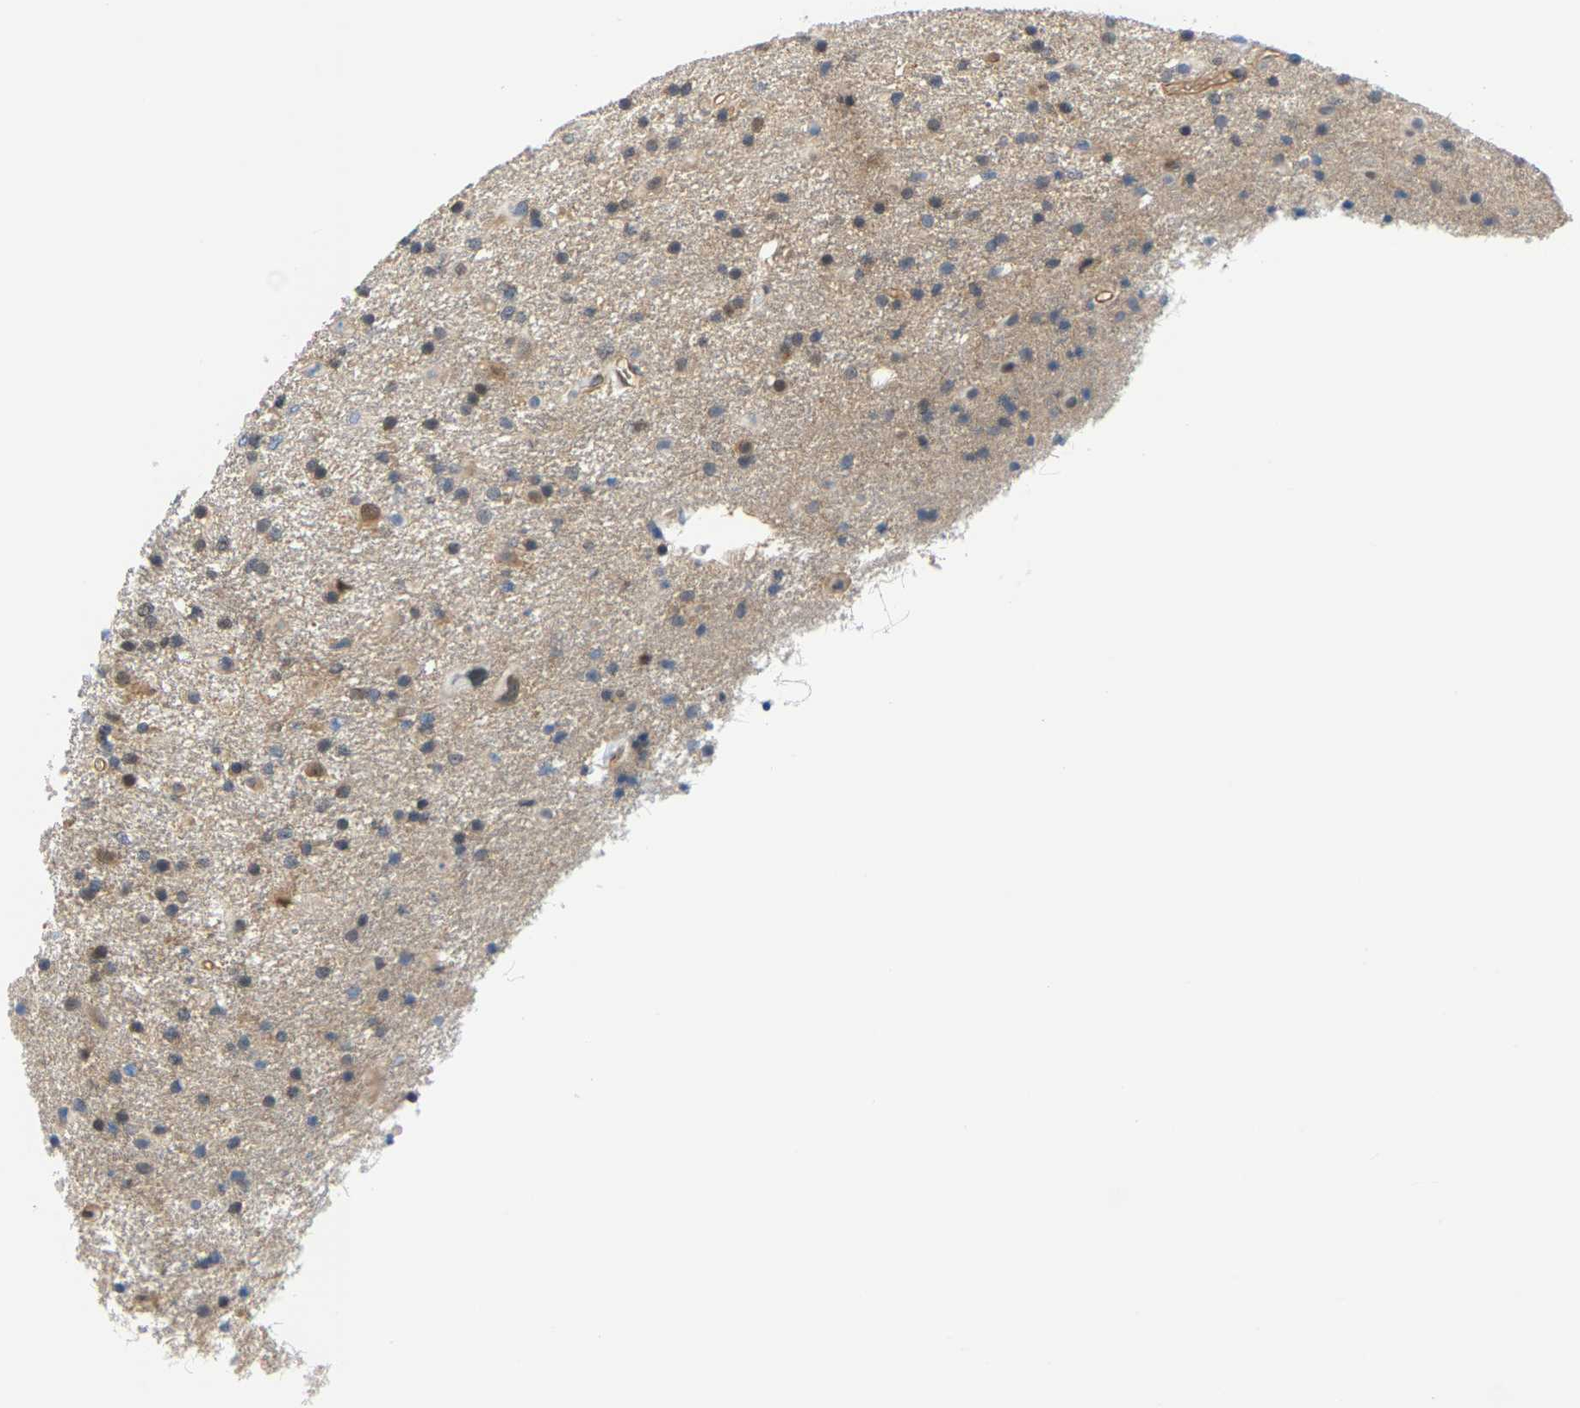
{"staining": {"intensity": "weak", "quantity": "25%-75%", "location": "cytoplasmic/membranous,nuclear"}, "tissue": "glioma", "cell_type": "Tumor cells", "image_type": "cancer", "snomed": [{"axis": "morphology", "description": "Glioma, malignant, Low grade"}, {"axis": "topography", "description": "Brain"}], "caption": "Human glioma stained for a protein (brown) demonstrates weak cytoplasmic/membranous and nuclear positive expression in approximately 25%-75% of tumor cells.", "gene": "ARHGEF12", "patient": {"sex": "male", "age": 65}}